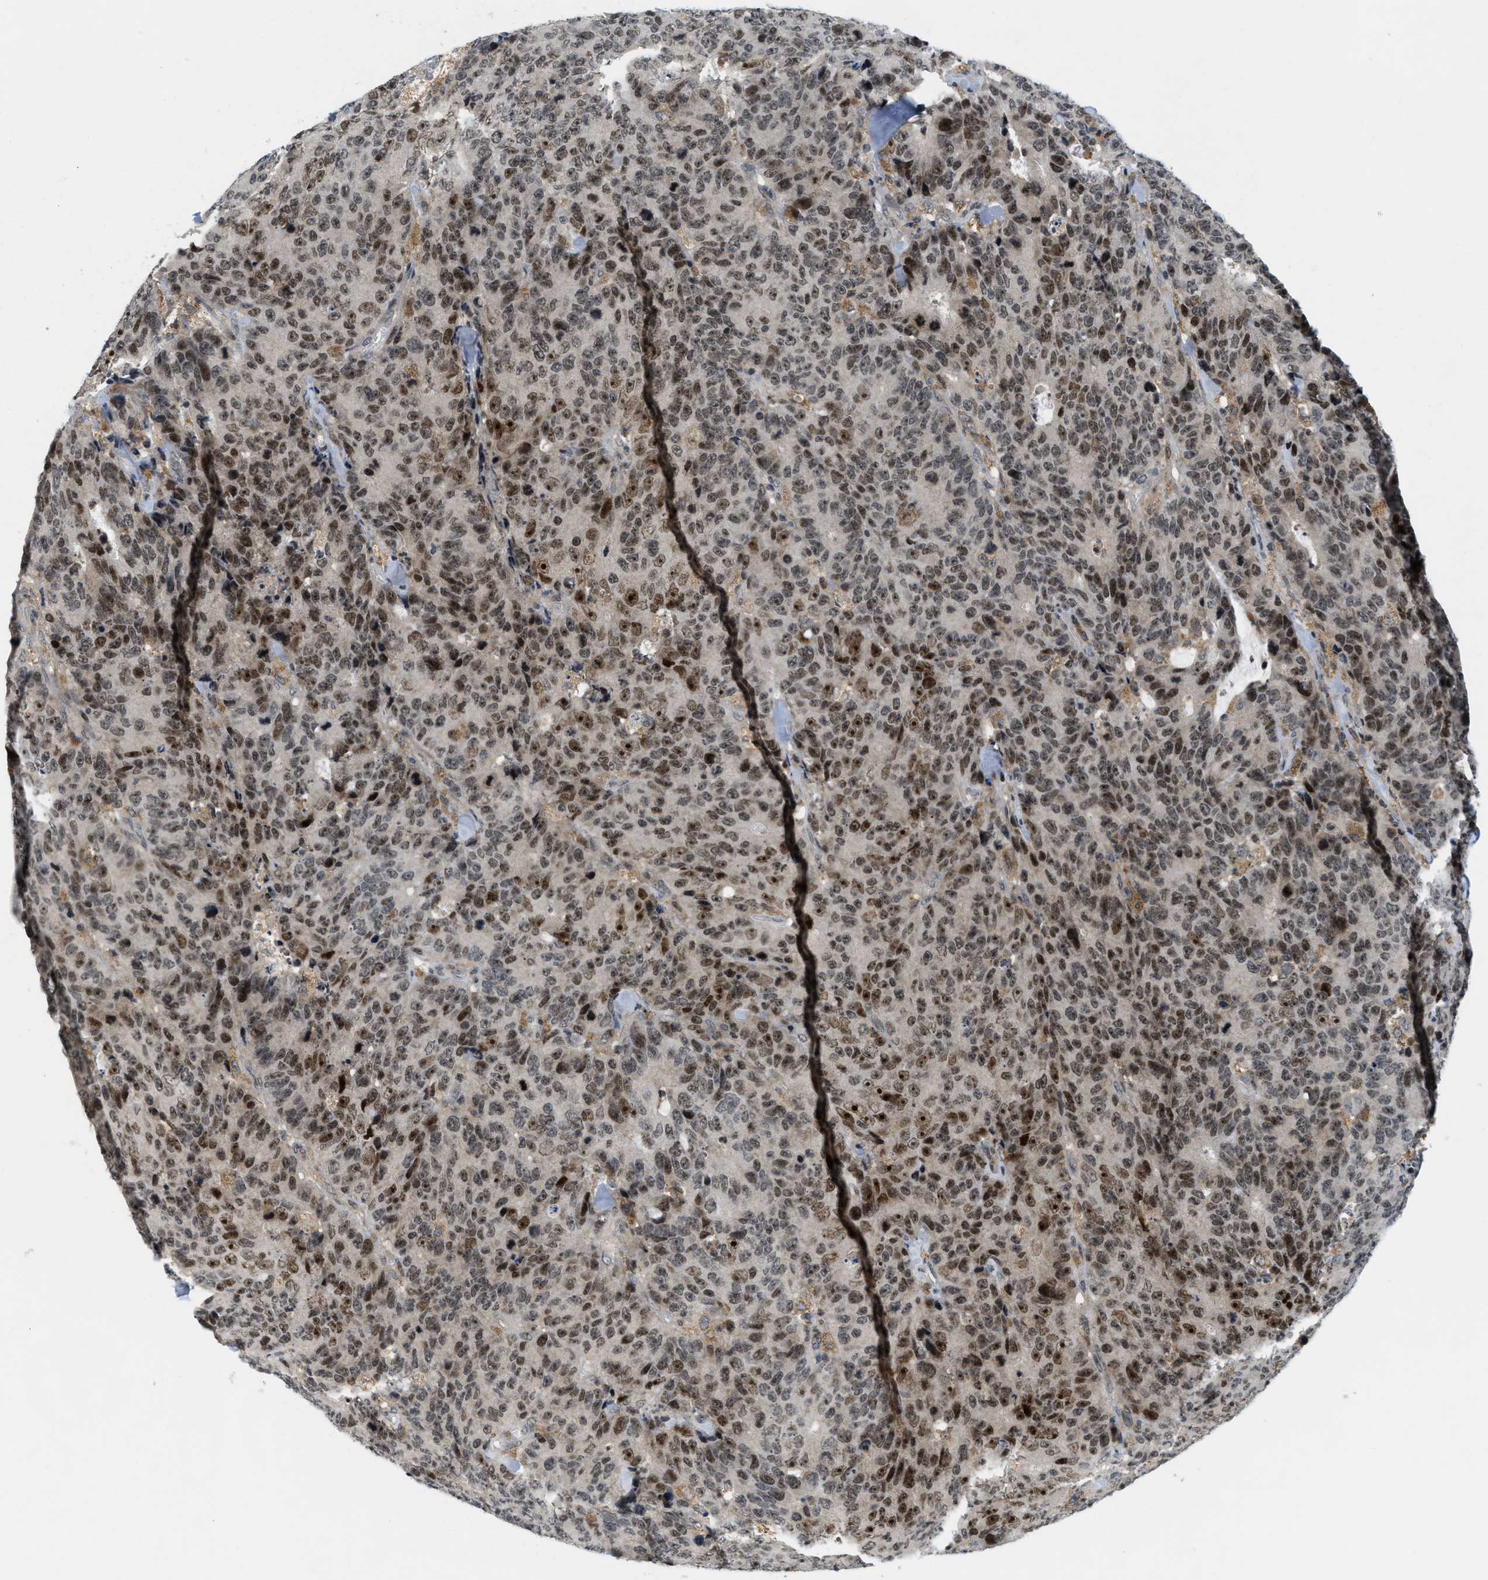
{"staining": {"intensity": "strong", "quantity": "25%-75%", "location": "nuclear"}, "tissue": "colorectal cancer", "cell_type": "Tumor cells", "image_type": "cancer", "snomed": [{"axis": "morphology", "description": "Adenocarcinoma, NOS"}, {"axis": "topography", "description": "Colon"}], "caption": "Human colorectal adenocarcinoma stained with a protein marker reveals strong staining in tumor cells.", "gene": "ING1", "patient": {"sex": "female", "age": 86}}